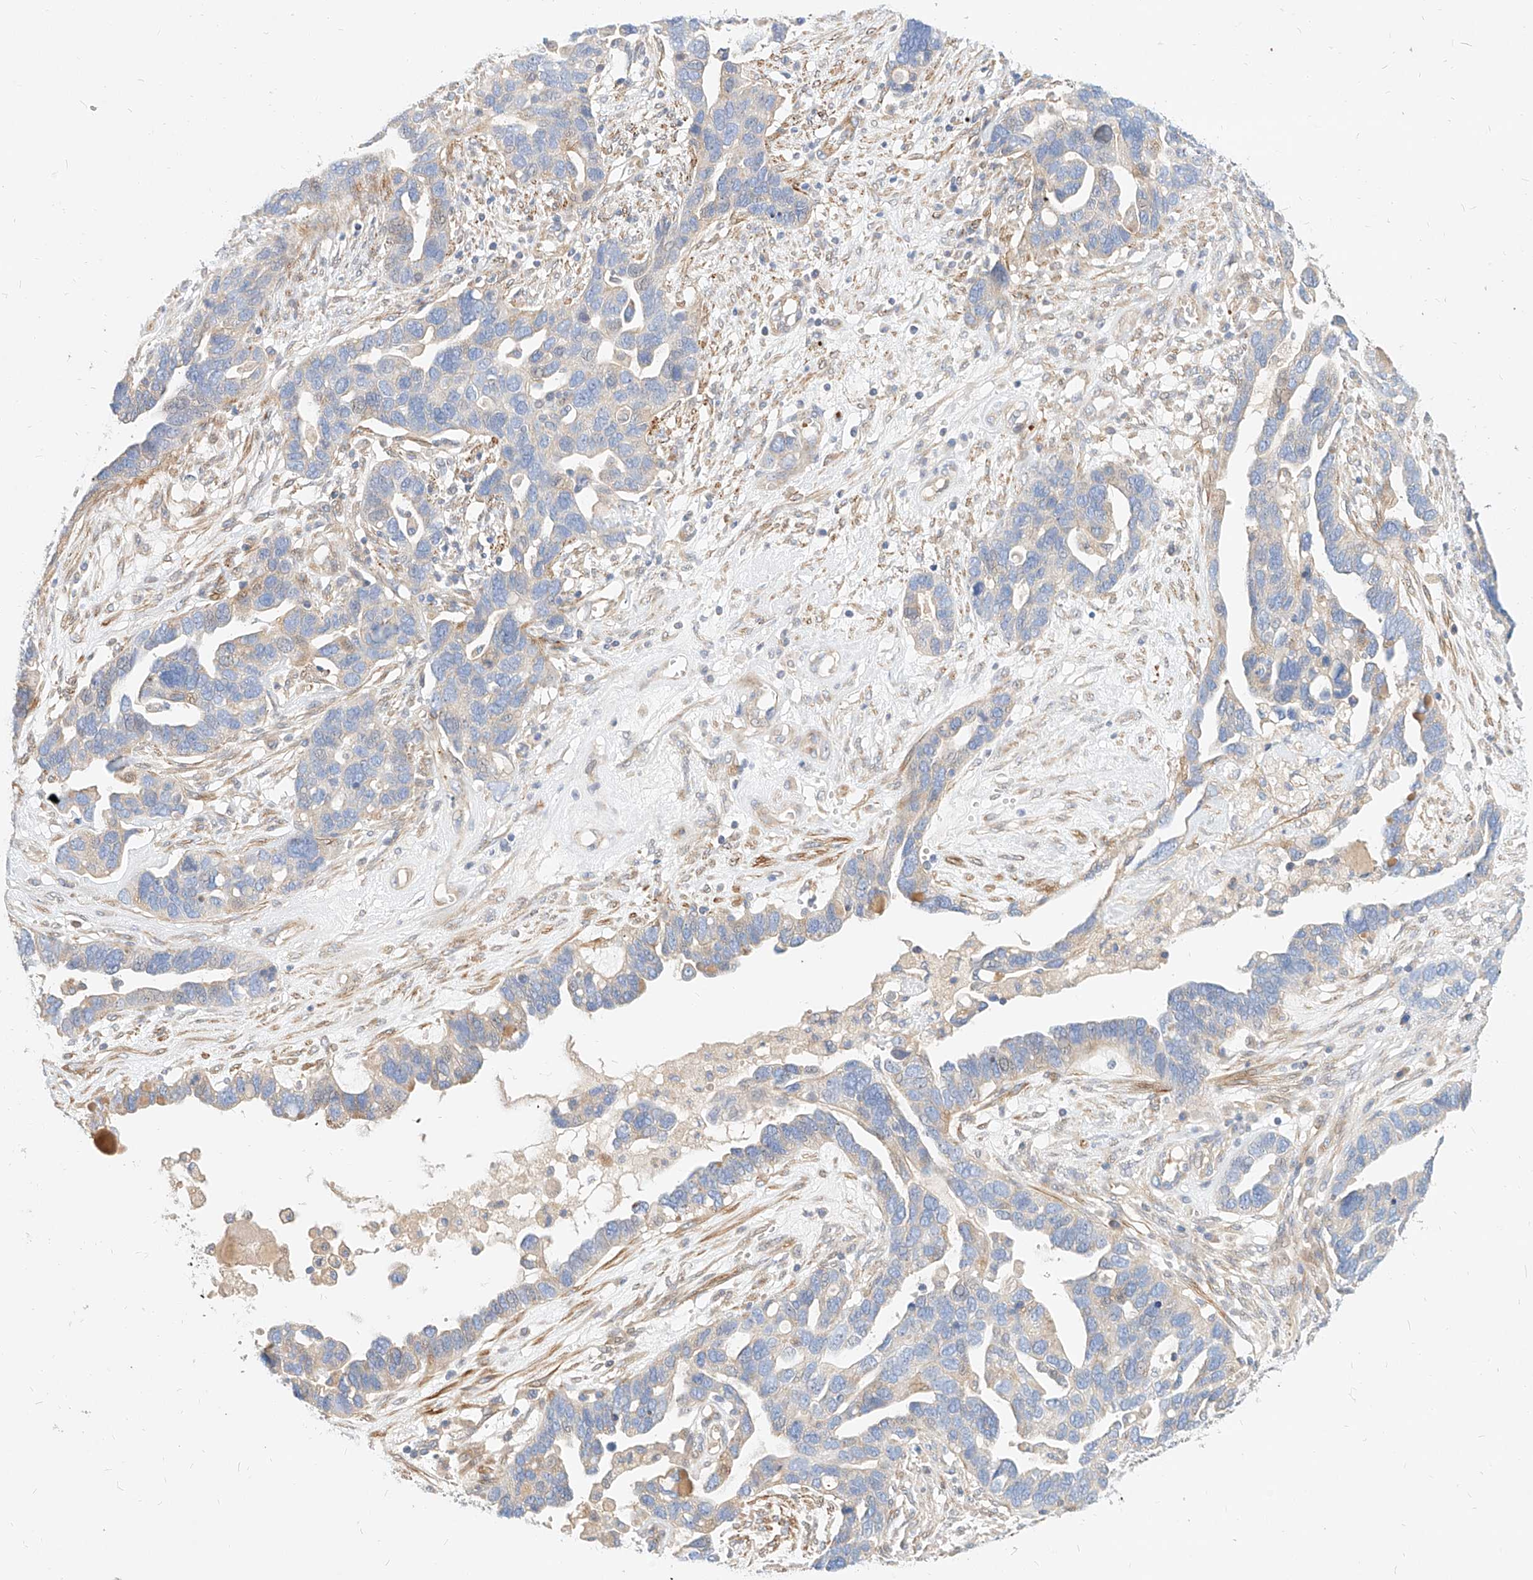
{"staining": {"intensity": "negative", "quantity": "none", "location": "none"}, "tissue": "ovarian cancer", "cell_type": "Tumor cells", "image_type": "cancer", "snomed": [{"axis": "morphology", "description": "Cystadenocarcinoma, serous, NOS"}, {"axis": "topography", "description": "Ovary"}], "caption": "The histopathology image reveals no staining of tumor cells in ovarian cancer (serous cystadenocarcinoma).", "gene": "KCNH5", "patient": {"sex": "female", "age": 54}}